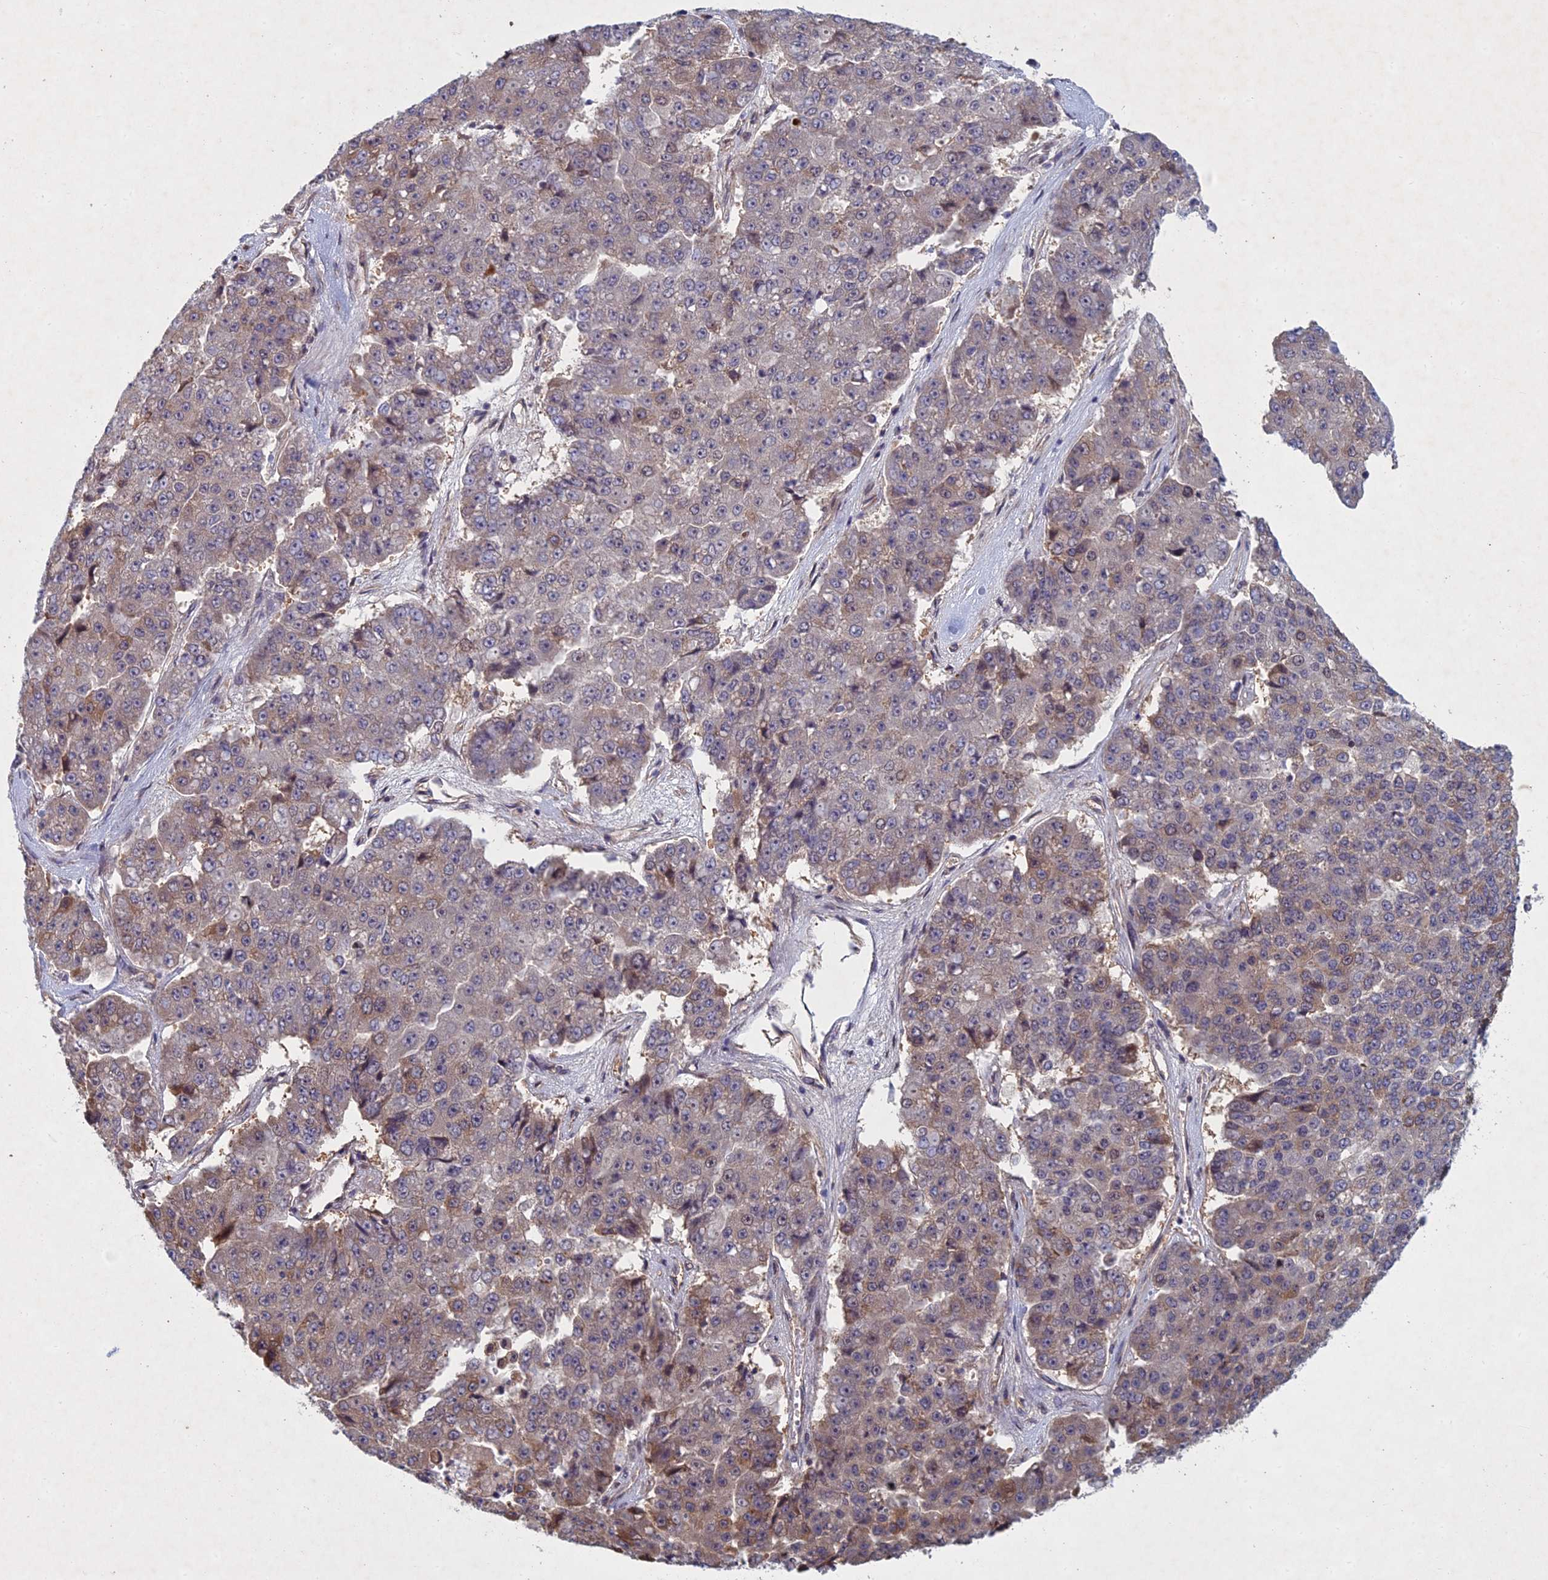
{"staining": {"intensity": "weak", "quantity": "<25%", "location": "cytoplasmic/membranous"}, "tissue": "pancreatic cancer", "cell_type": "Tumor cells", "image_type": "cancer", "snomed": [{"axis": "morphology", "description": "Adenocarcinoma, NOS"}, {"axis": "topography", "description": "Pancreas"}], "caption": "Tumor cells are negative for brown protein staining in pancreatic cancer.", "gene": "PTHLH", "patient": {"sex": "male", "age": 50}}